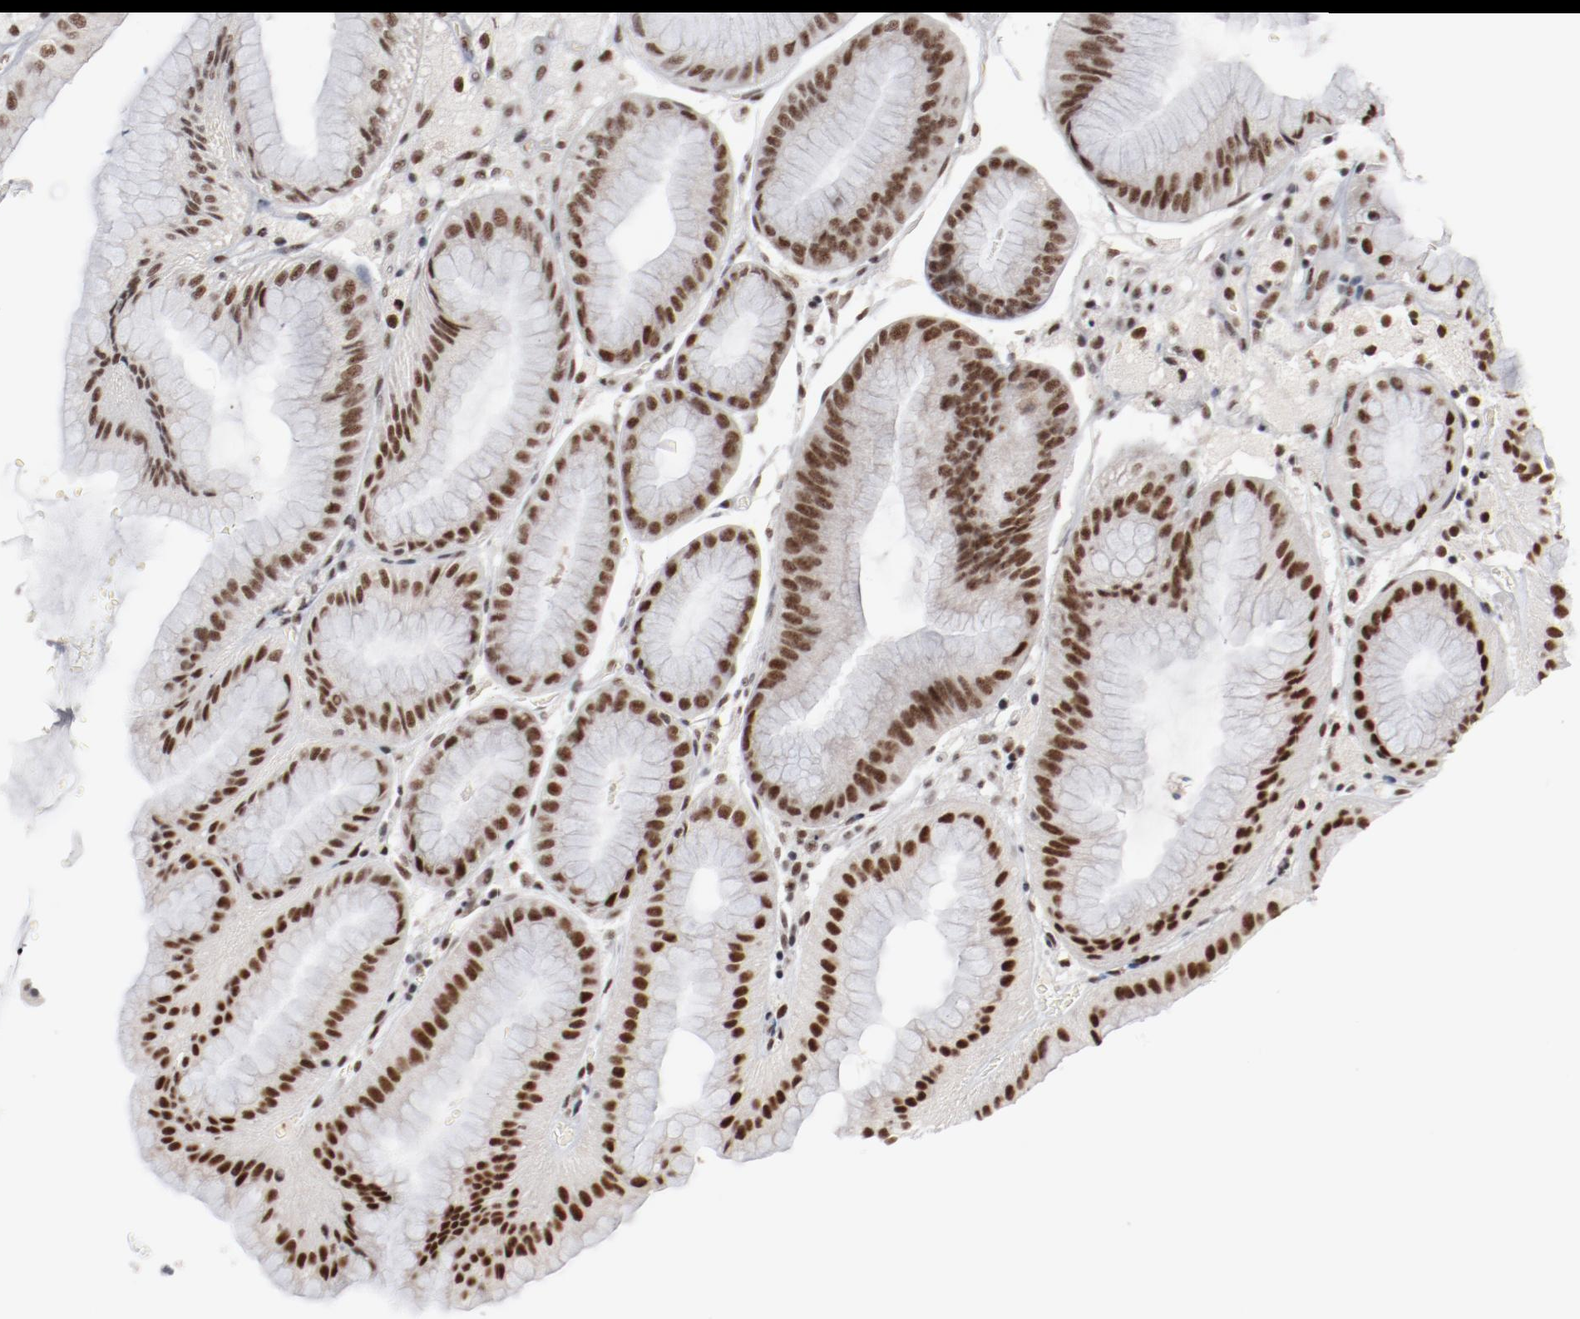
{"staining": {"intensity": "moderate", "quantity": ">75%", "location": "nuclear"}, "tissue": "stomach", "cell_type": "Glandular cells", "image_type": "normal", "snomed": [{"axis": "morphology", "description": "Normal tissue, NOS"}, {"axis": "topography", "description": "Stomach, lower"}], "caption": "IHC image of unremarkable stomach: stomach stained using immunohistochemistry (IHC) shows medium levels of moderate protein expression localized specifically in the nuclear of glandular cells, appearing as a nuclear brown color.", "gene": "BUB3", "patient": {"sex": "male", "age": 71}}